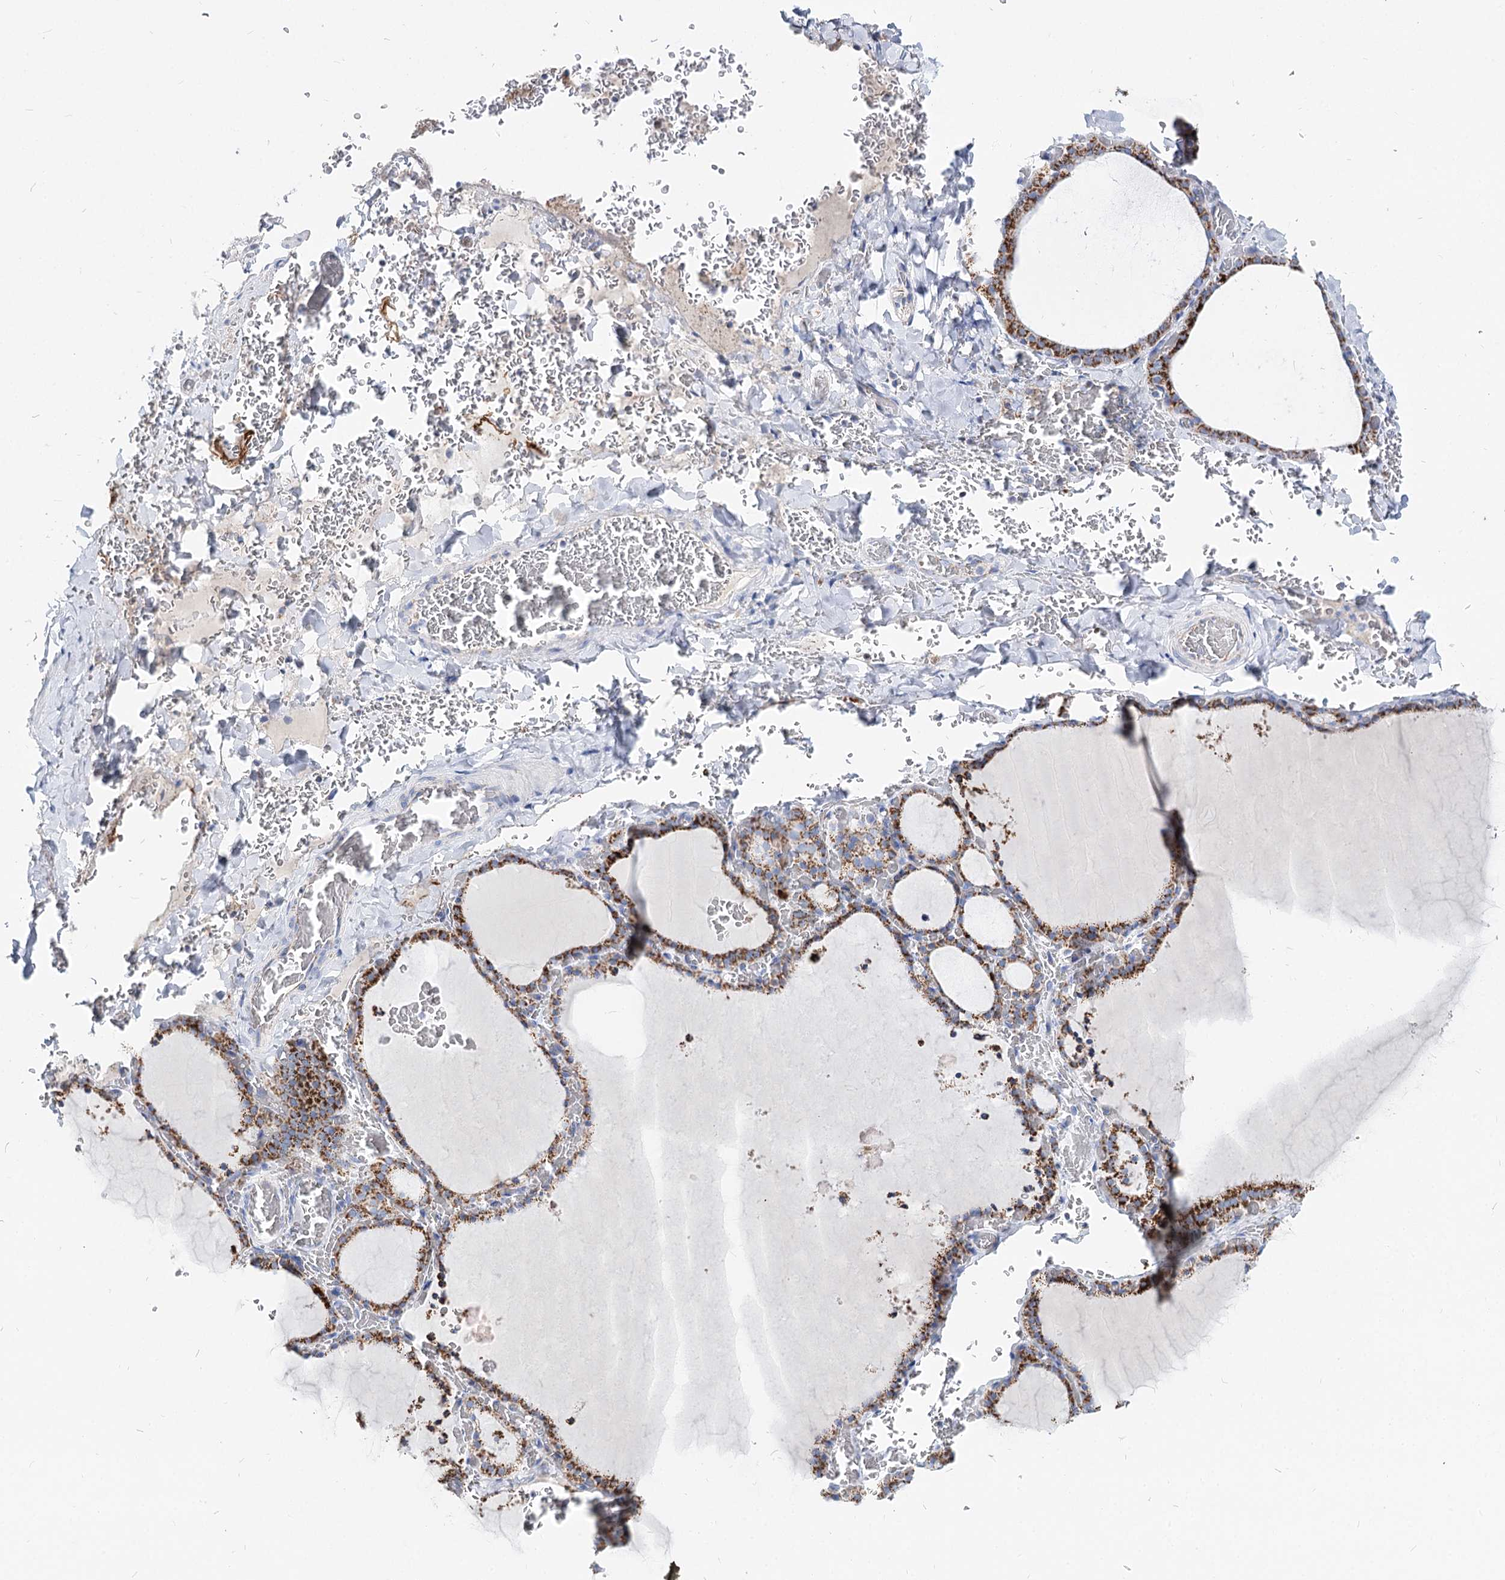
{"staining": {"intensity": "strong", "quantity": "25%-75%", "location": "cytoplasmic/membranous"}, "tissue": "thyroid gland", "cell_type": "Glandular cells", "image_type": "normal", "snomed": [{"axis": "morphology", "description": "Normal tissue, NOS"}, {"axis": "topography", "description": "Thyroid gland"}], "caption": "IHC of normal human thyroid gland reveals high levels of strong cytoplasmic/membranous staining in about 25%-75% of glandular cells.", "gene": "MCCC2", "patient": {"sex": "female", "age": 39}}